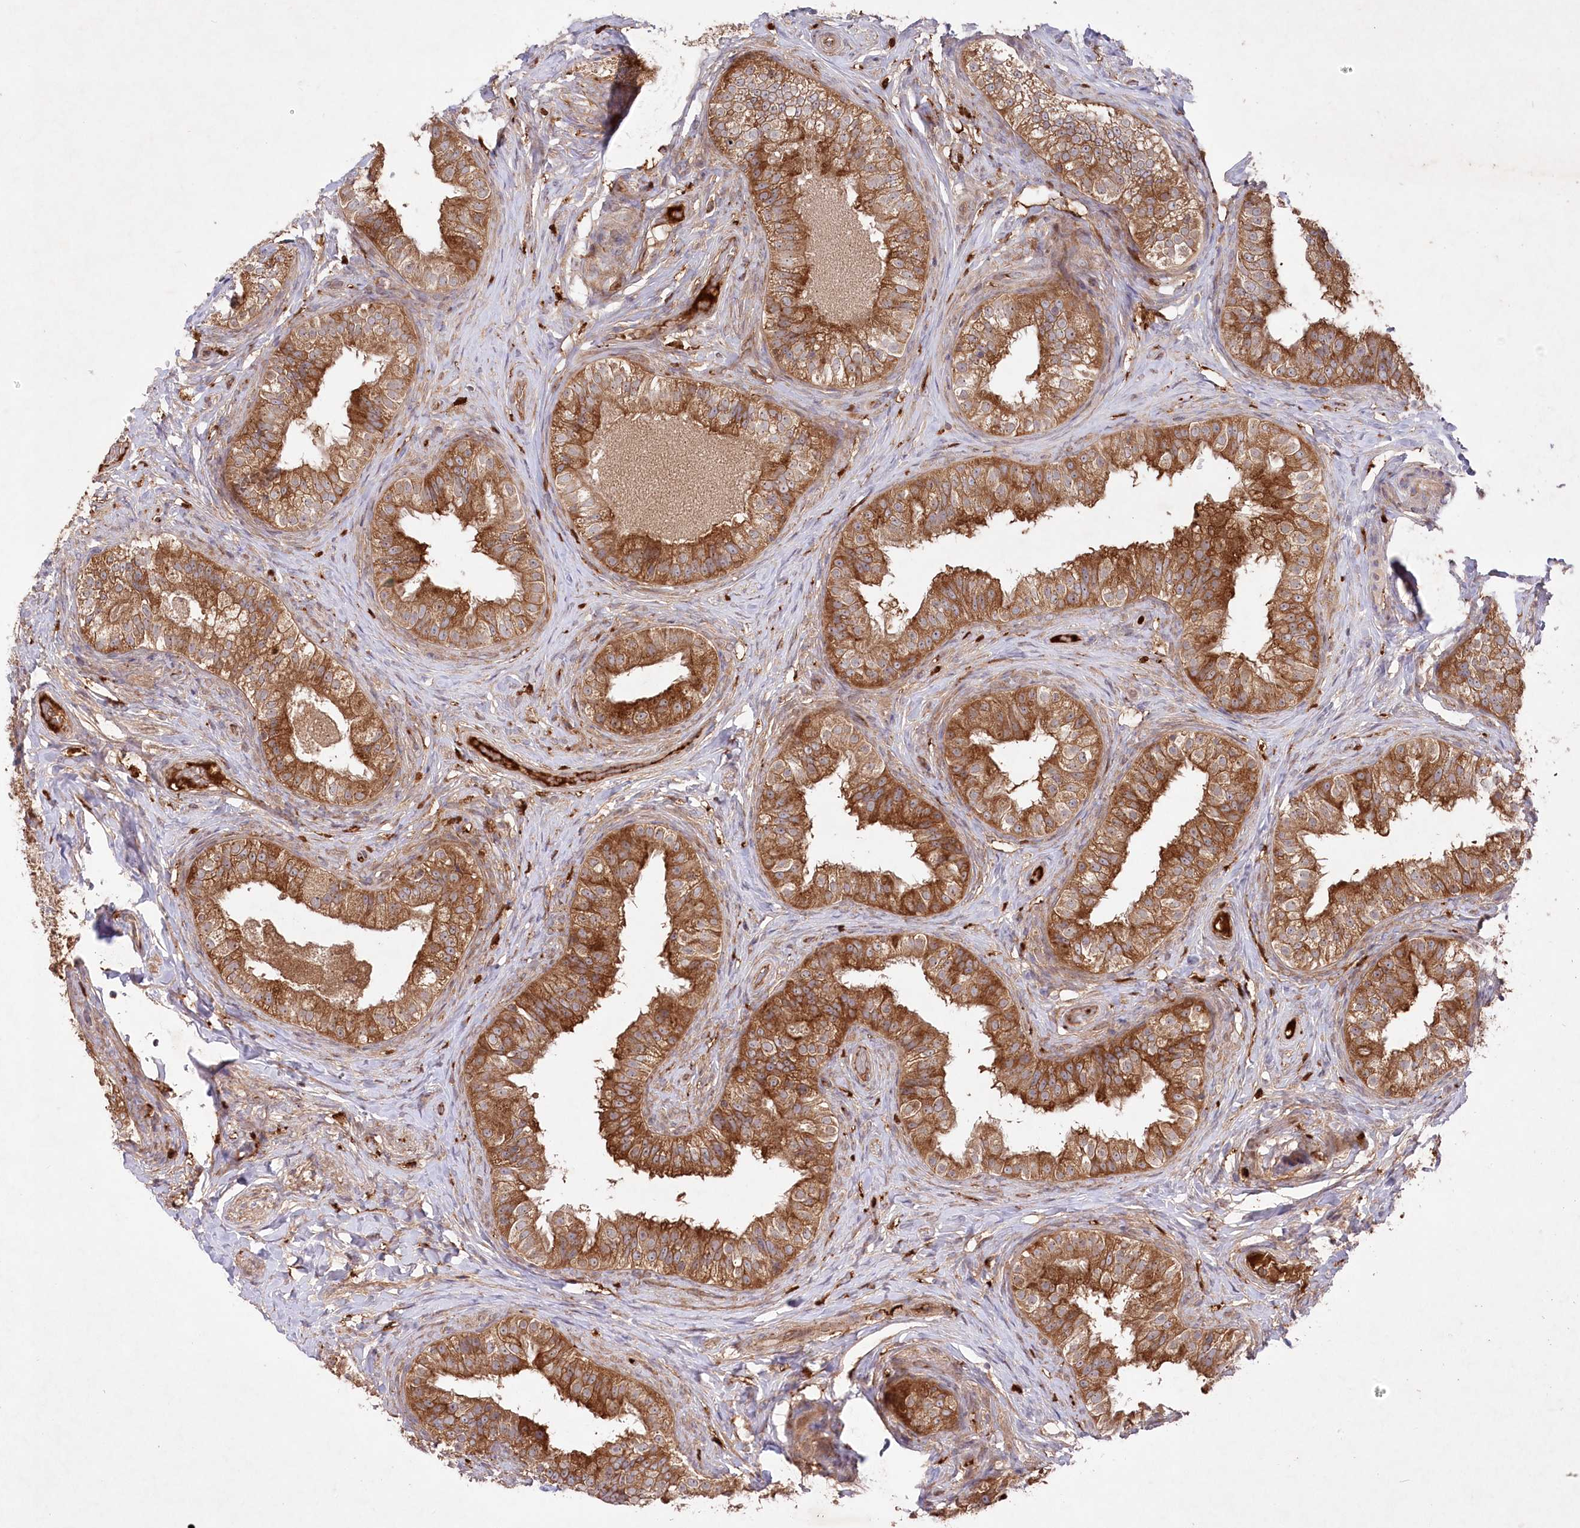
{"staining": {"intensity": "strong", "quantity": ">75%", "location": "cytoplasmic/membranous"}, "tissue": "epididymis", "cell_type": "Glandular cells", "image_type": "normal", "snomed": [{"axis": "morphology", "description": "Normal tissue, NOS"}, {"axis": "topography", "description": "Epididymis"}], "caption": "Brown immunohistochemical staining in normal epididymis exhibits strong cytoplasmic/membranous expression in about >75% of glandular cells. (Brightfield microscopy of DAB IHC at high magnification).", "gene": "PPP1R21", "patient": {"sex": "male", "age": 49}}